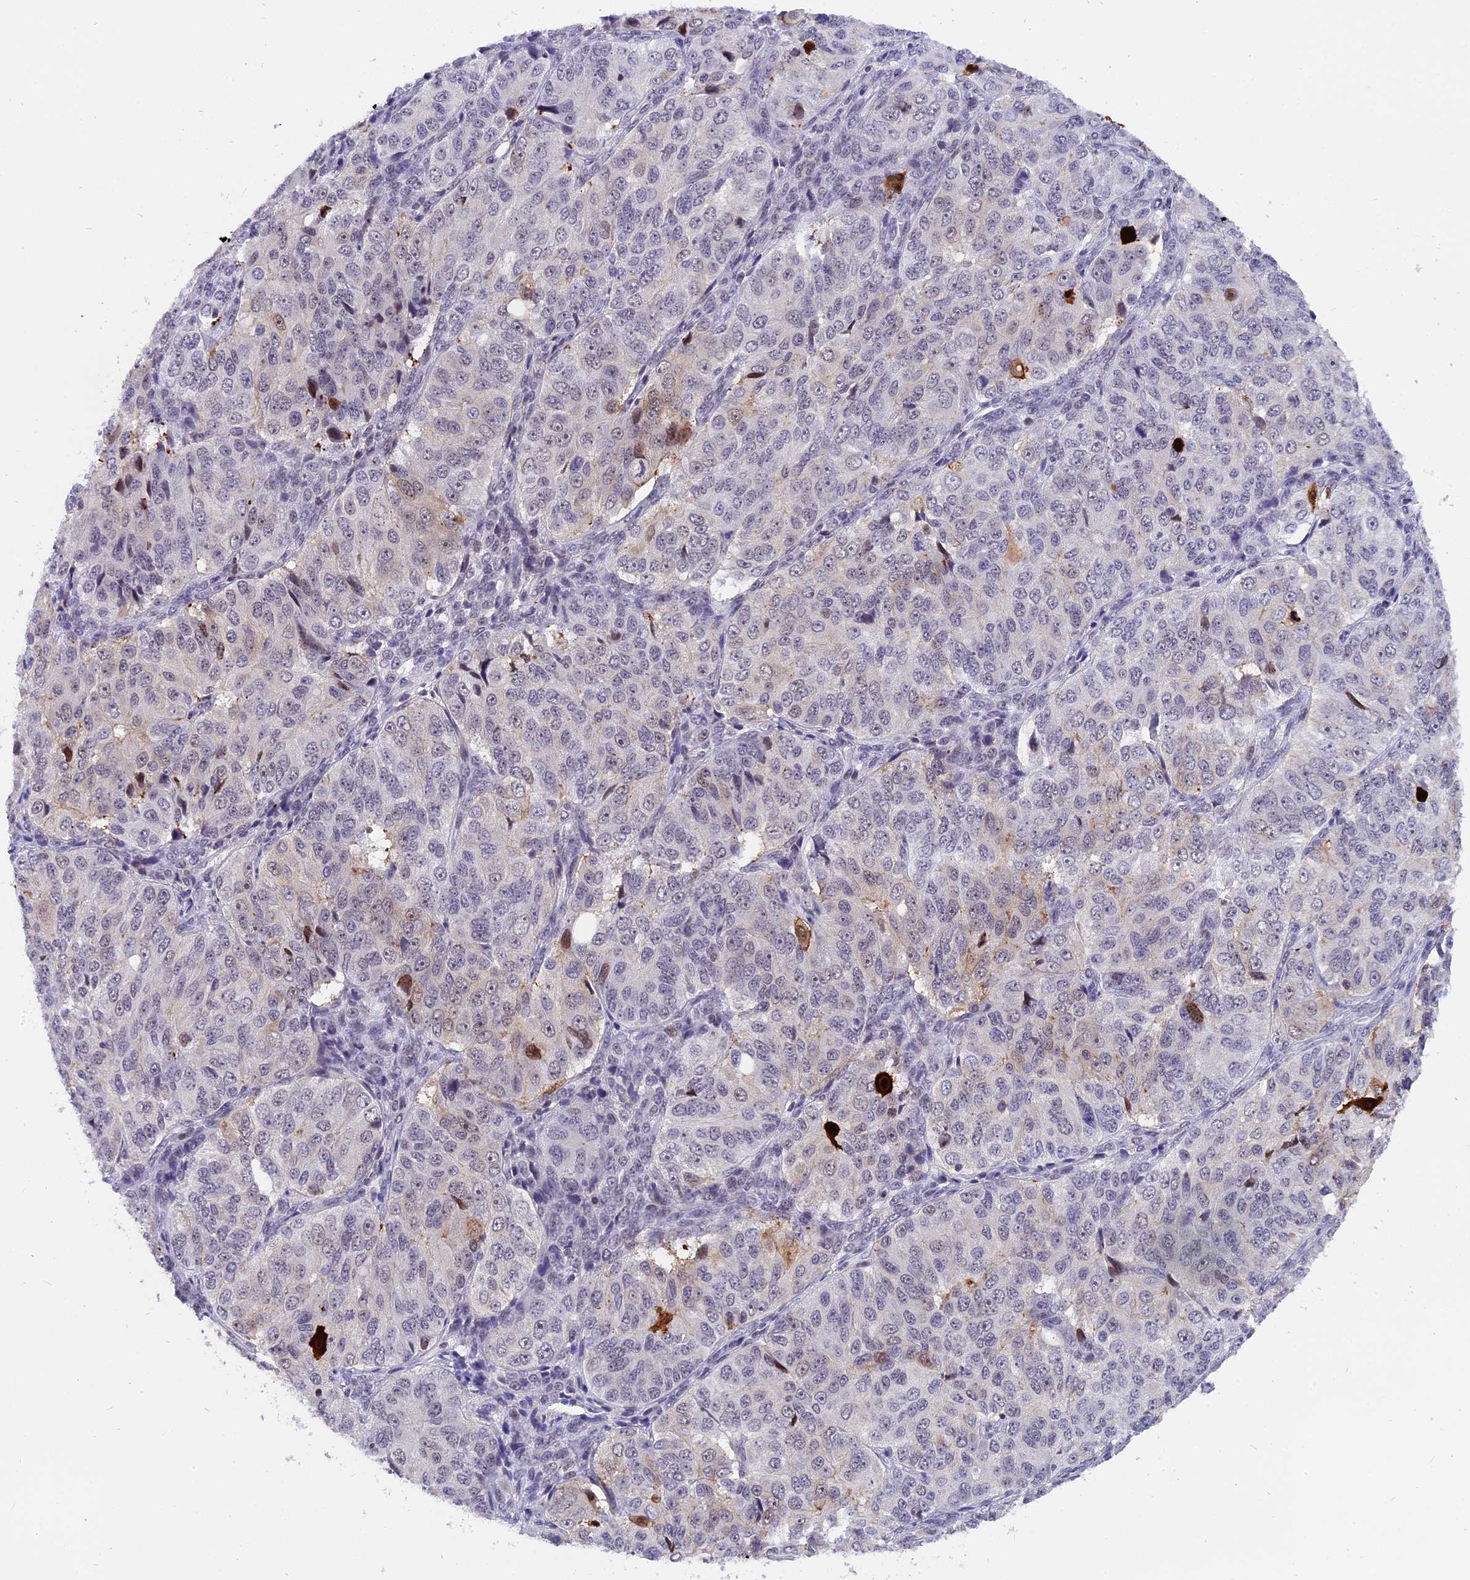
{"staining": {"intensity": "strong", "quantity": "<25%", "location": "cytoplasmic/membranous,nuclear"}, "tissue": "ovarian cancer", "cell_type": "Tumor cells", "image_type": "cancer", "snomed": [{"axis": "morphology", "description": "Carcinoma, endometroid"}, {"axis": "topography", "description": "Ovary"}], "caption": "Ovarian cancer stained with immunohistochemistry (IHC) demonstrates strong cytoplasmic/membranous and nuclear staining in about <25% of tumor cells.", "gene": "TADA3", "patient": {"sex": "female", "age": 51}}